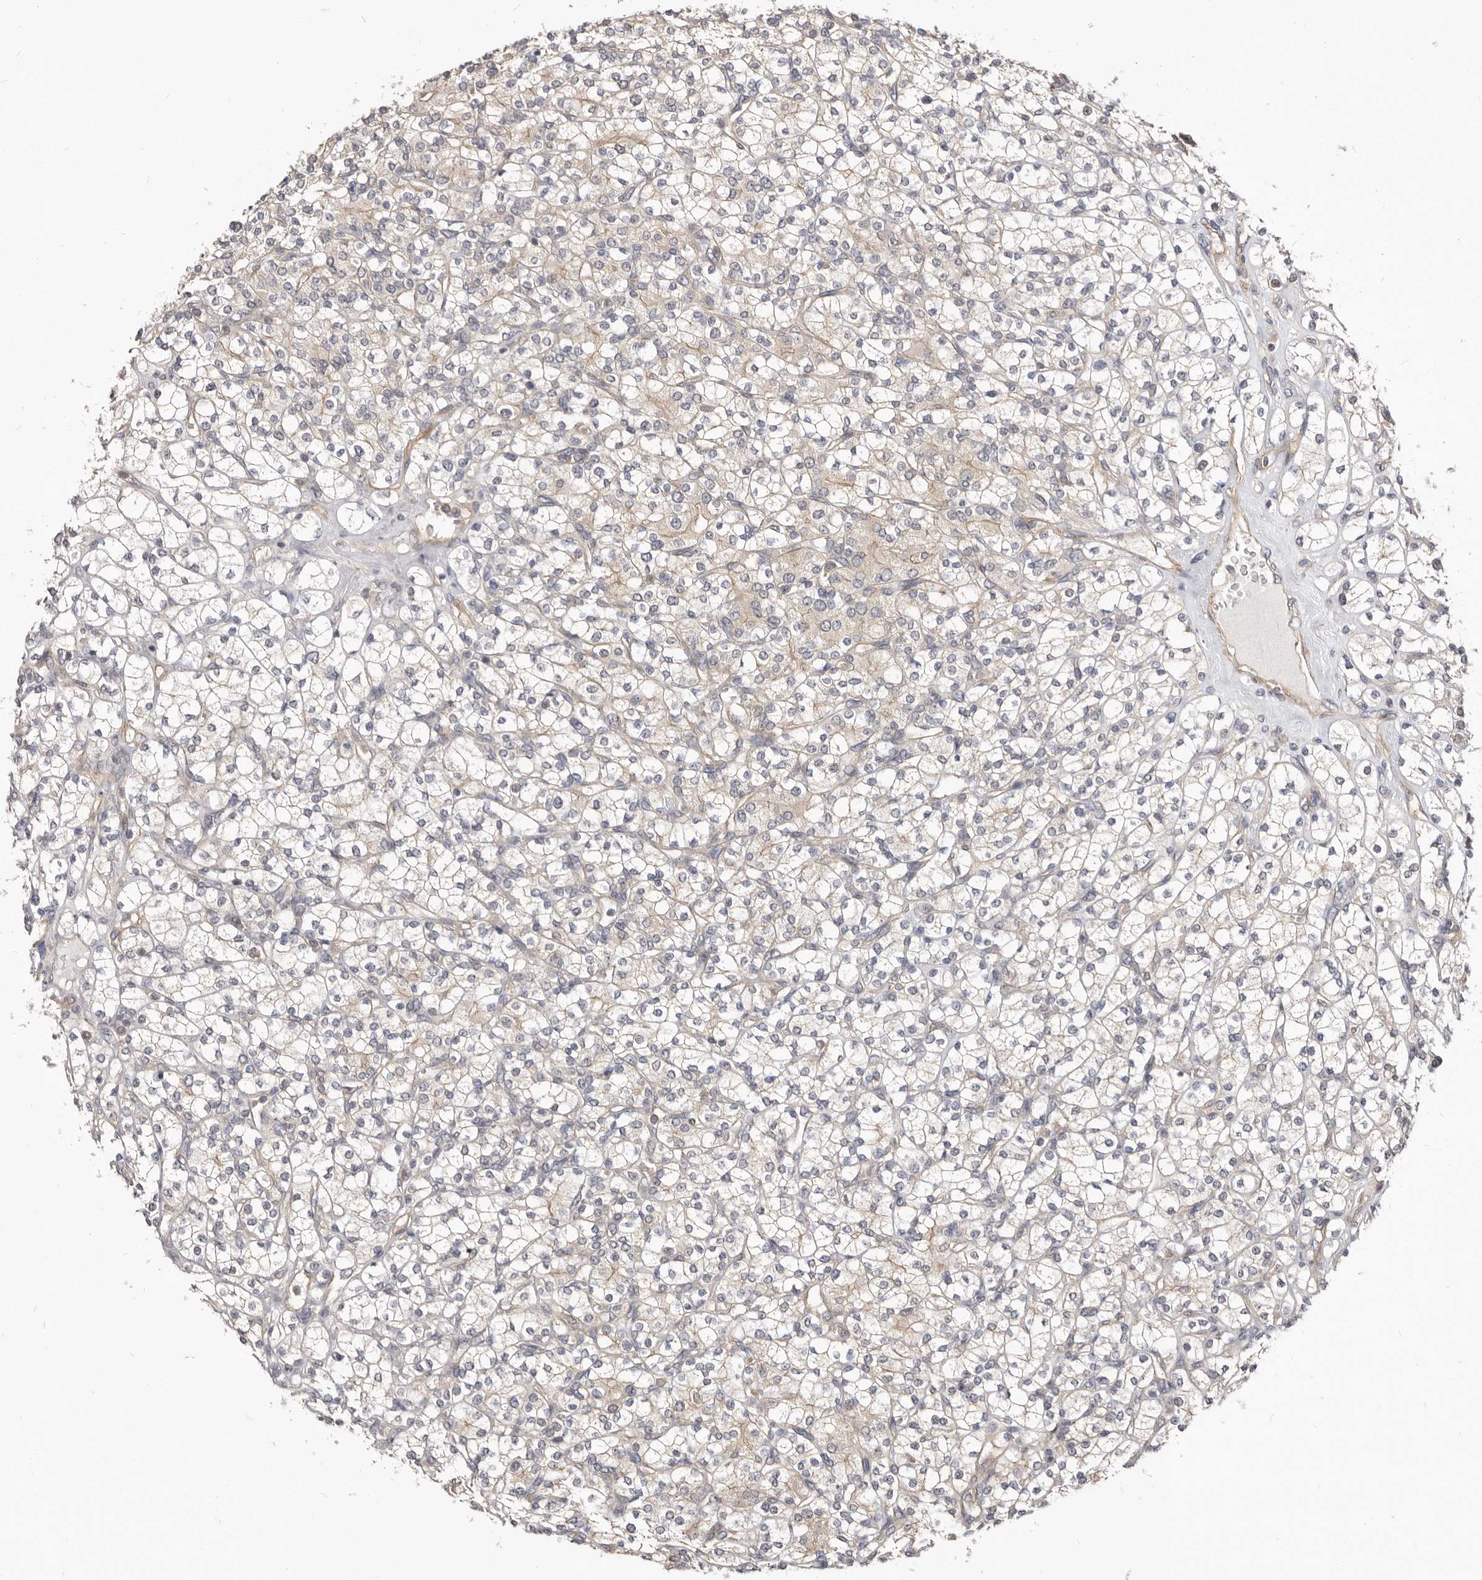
{"staining": {"intensity": "negative", "quantity": "none", "location": "none"}, "tissue": "renal cancer", "cell_type": "Tumor cells", "image_type": "cancer", "snomed": [{"axis": "morphology", "description": "Adenocarcinoma, NOS"}, {"axis": "topography", "description": "Kidney"}], "caption": "Immunohistochemical staining of renal cancer (adenocarcinoma) reveals no significant staining in tumor cells.", "gene": "GPATCH4", "patient": {"sex": "male", "age": 77}}